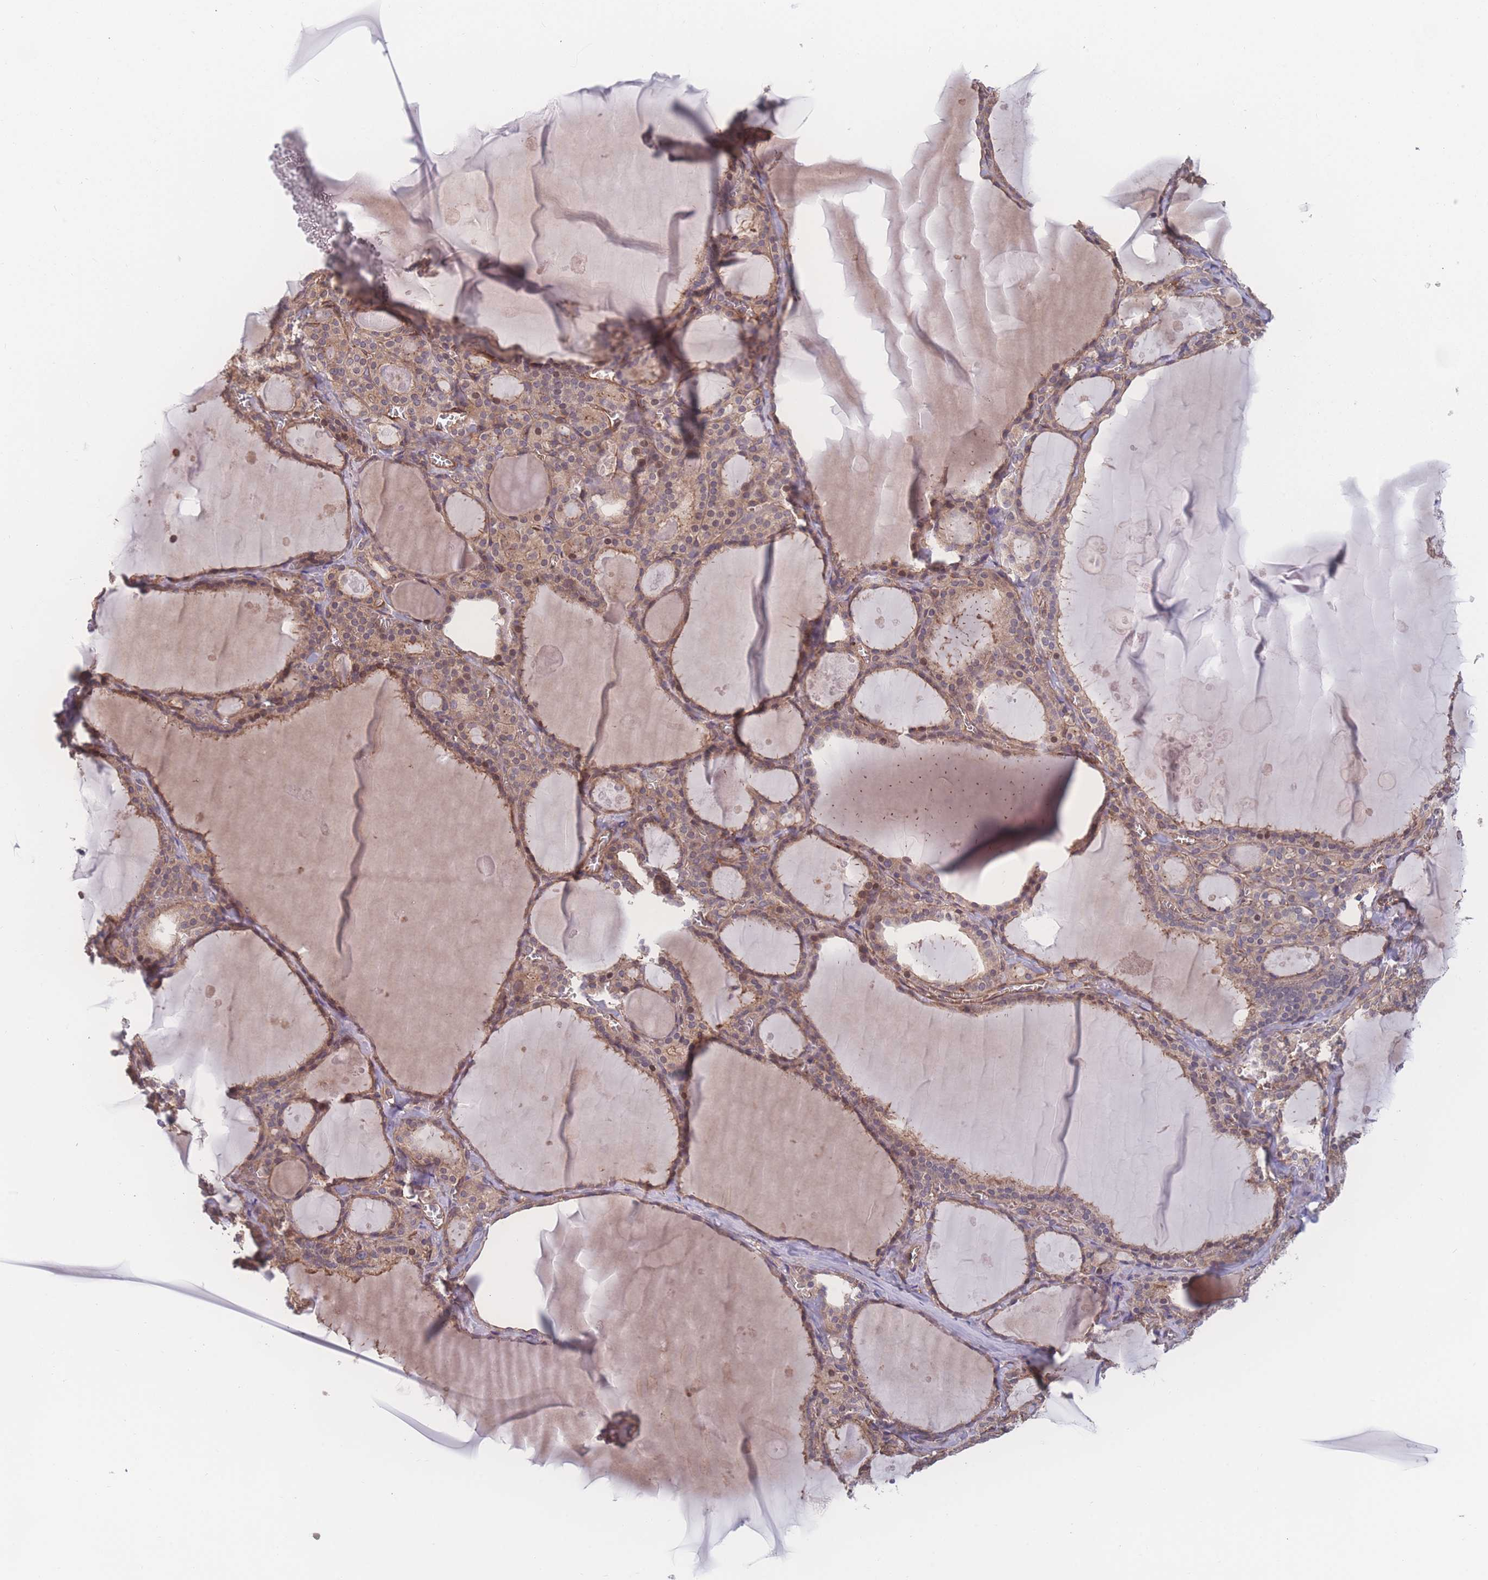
{"staining": {"intensity": "moderate", "quantity": ">75%", "location": "cytoplasmic/membranous,nuclear"}, "tissue": "thyroid gland", "cell_type": "Glandular cells", "image_type": "normal", "snomed": [{"axis": "morphology", "description": "Normal tissue, NOS"}, {"axis": "topography", "description": "Thyroid gland"}], "caption": "A brown stain highlights moderate cytoplasmic/membranous,nuclear staining of a protein in glandular cells of benign thyroid gland.", "gene": "CFAP97", "patient": {"sex": "male", "age": 56}}